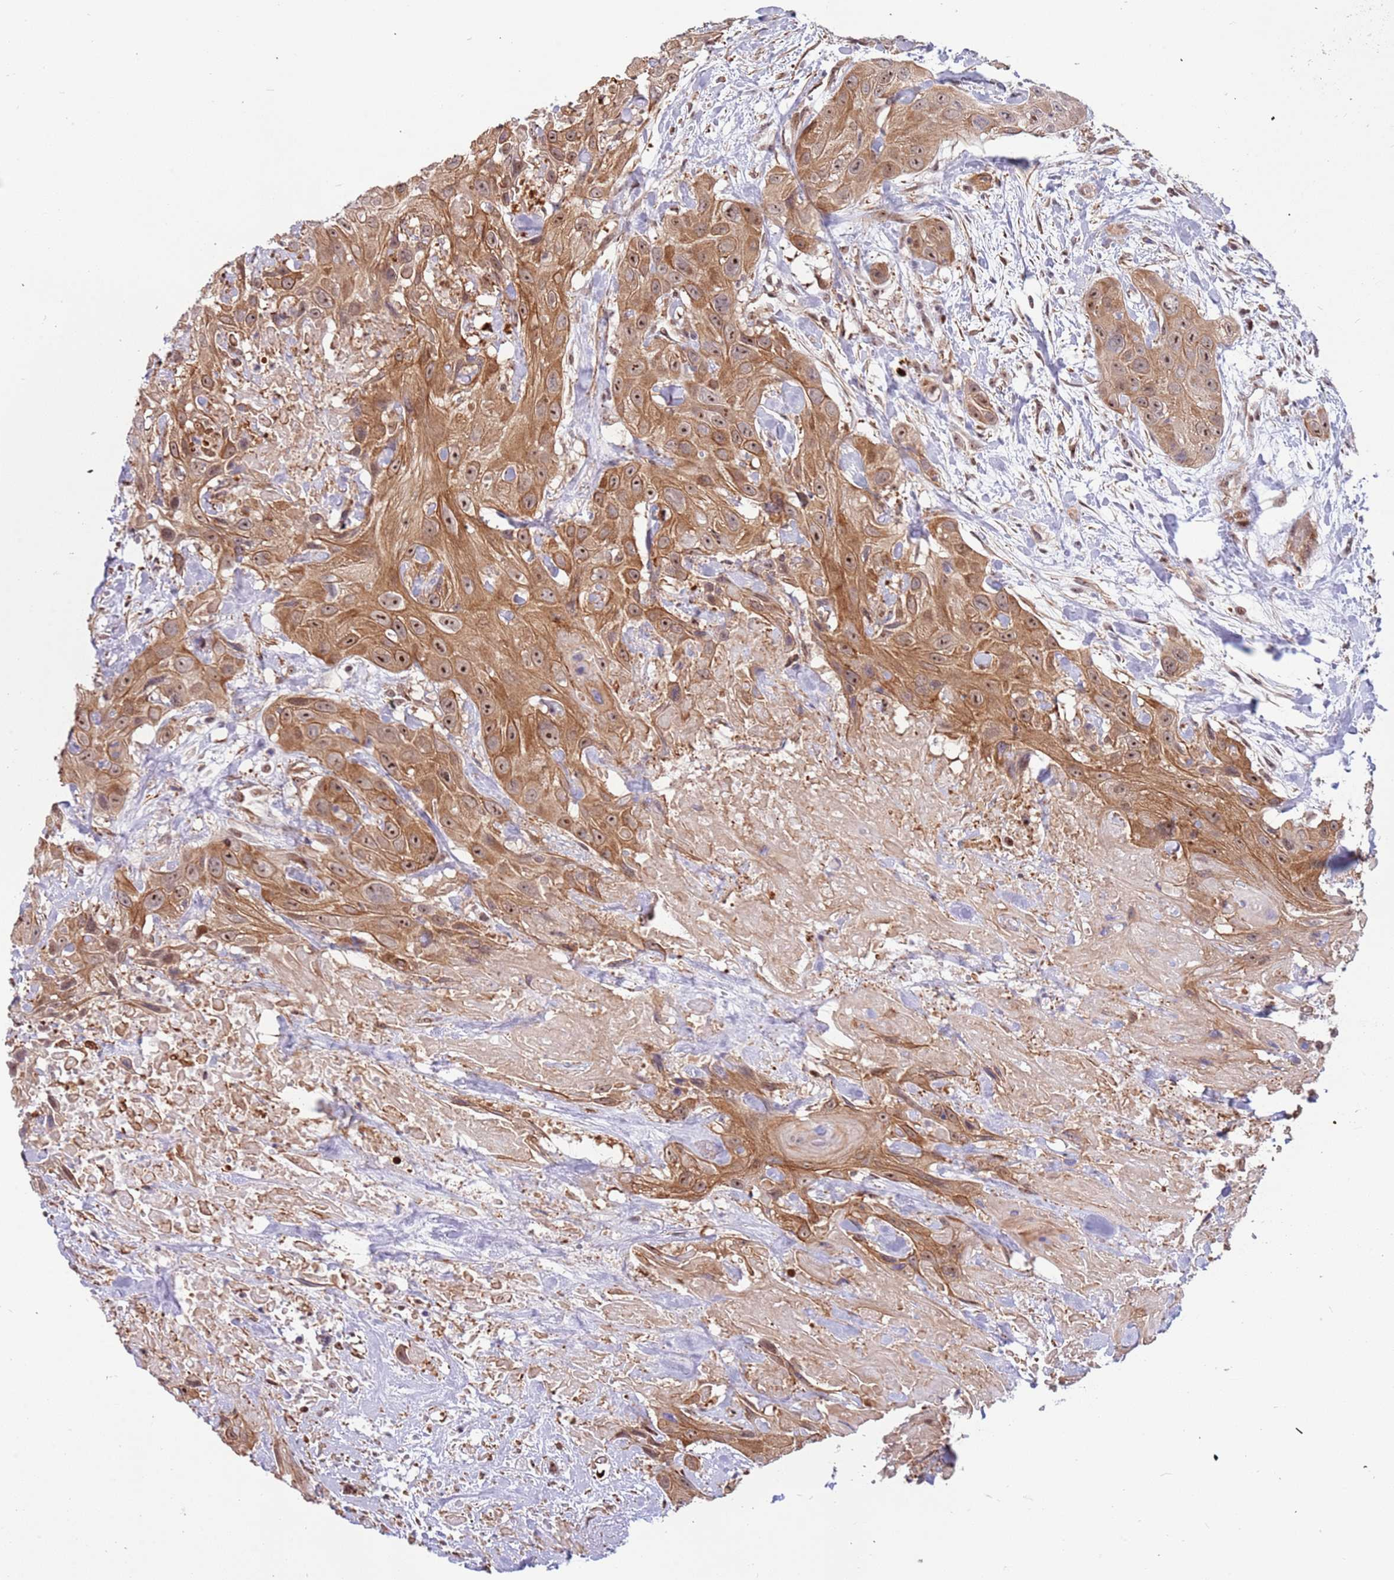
{"staining": {"intensity": "moderate", "quantity": ">75%", "location": "cytoplasmic/membranous,nuclear"}, "tissue": "head and neck cancer", "cell_type": "Tumor cells", "image_type": "cancer", "snomed": [{"axis": "morphology", "description": "Squamous cell carcinoma, NOS"}, {"axis": "topography", "description": "Head-Neck"}], "caption": "Tumor cells reveal moderate cytoplasmic/membranous and nuclear expression in about >75% of cells in head and neck cancer (squamous cell carcinoma).", "gene": "LRMDA", "patient": {"sex": "male", "age": 81}}